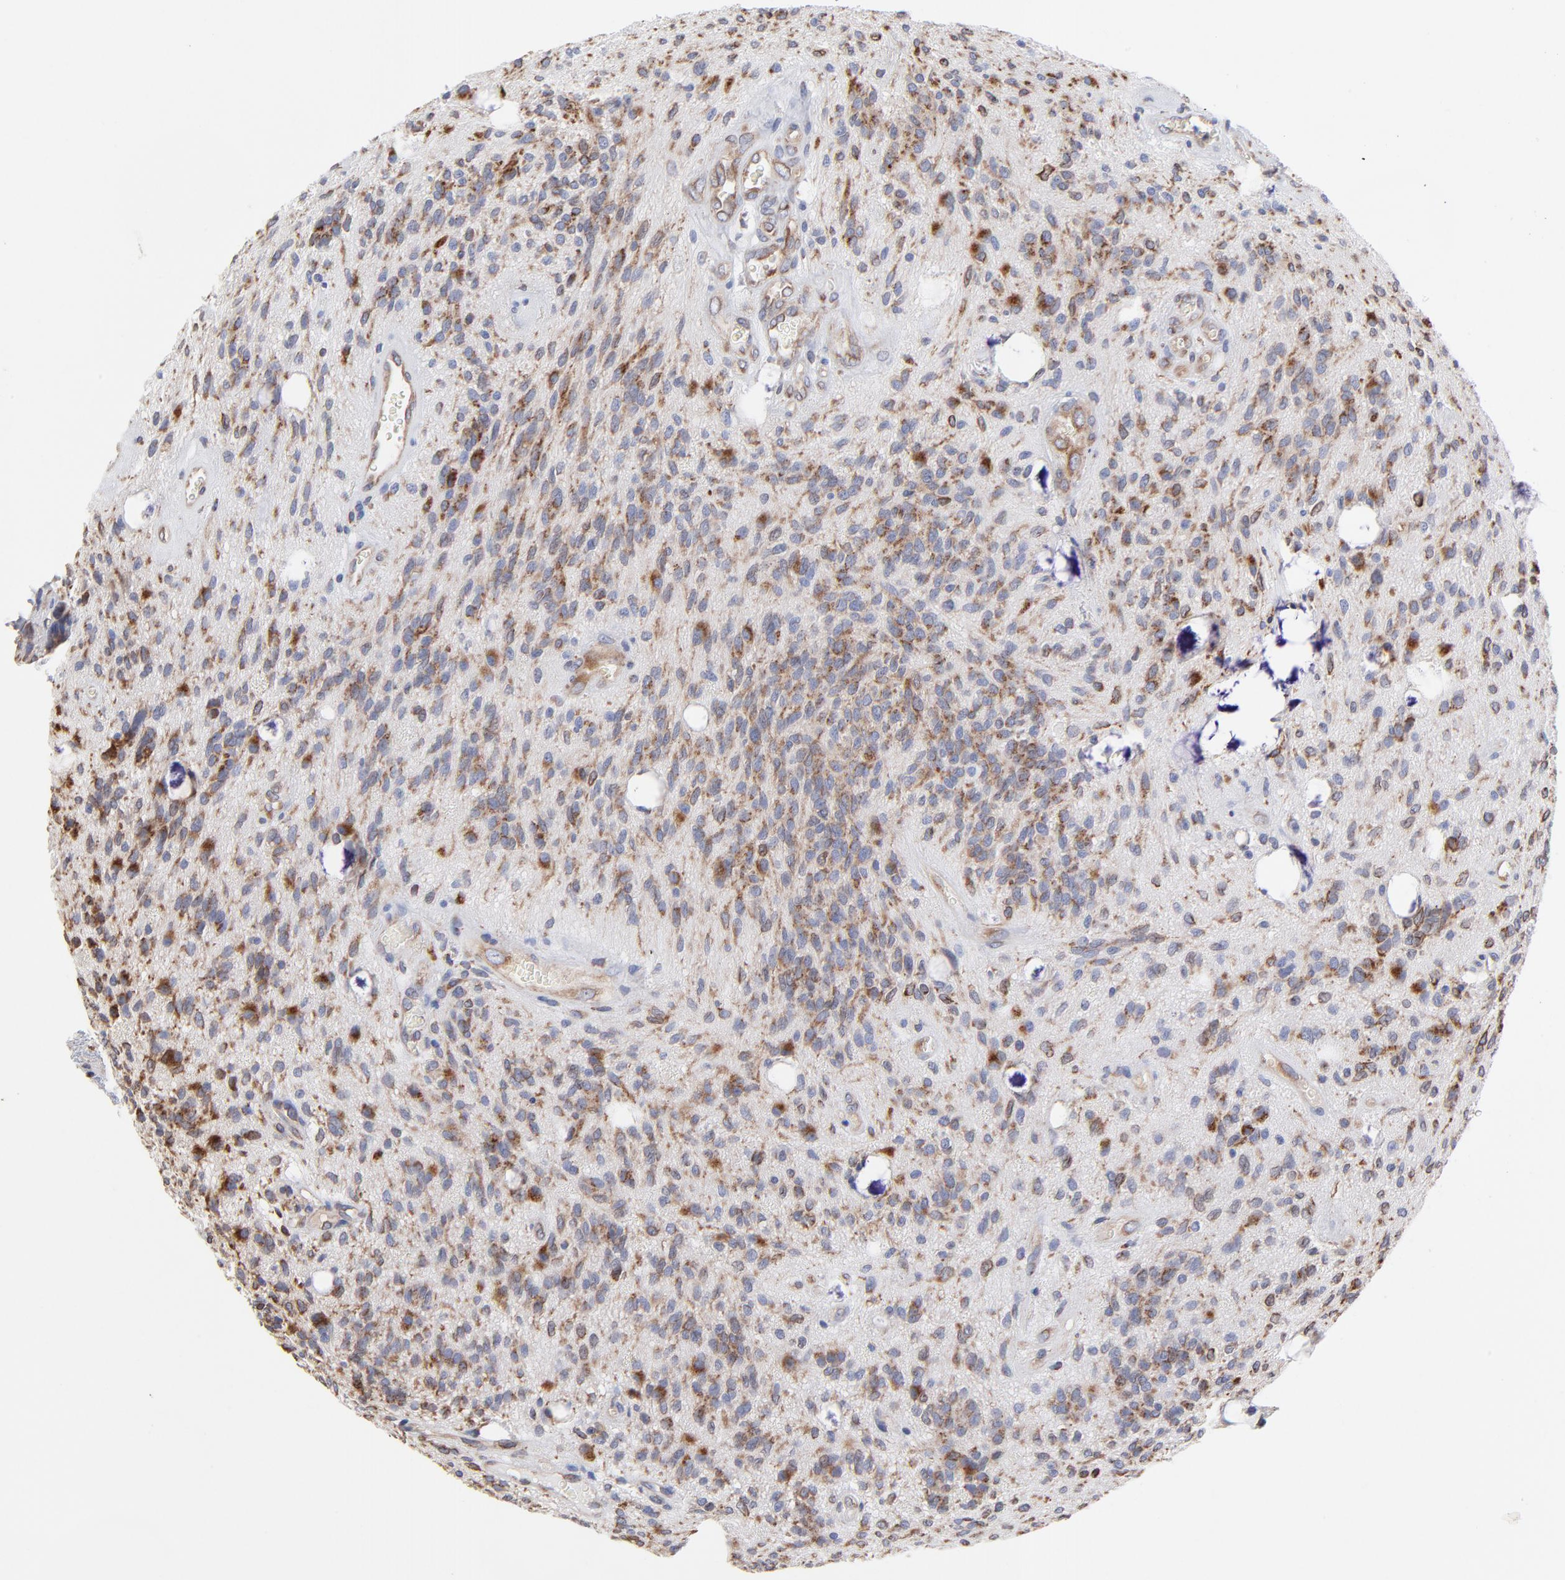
{"staining": {"intensity": "moderate", "quantity": ">75%", "location": "cytoplasmic/membranous"}, "tissue": "glioma", "cell_type": "Tumor cells", "image_type": "cancer", "snomed": [{"axis": "morphology", "description": "Glioma, malignant, Low grade"}, {"axis": "topography", "description": "Brain"}], "caption": "This histopathology image displays immunohistochemistry (IHC) staining of glioma, with medium moderate cytoplasmic/membranous staining in about >75% of tumor cells.", "gene": "LMAN1", "patient": {"sex": "female", "age": 15}}